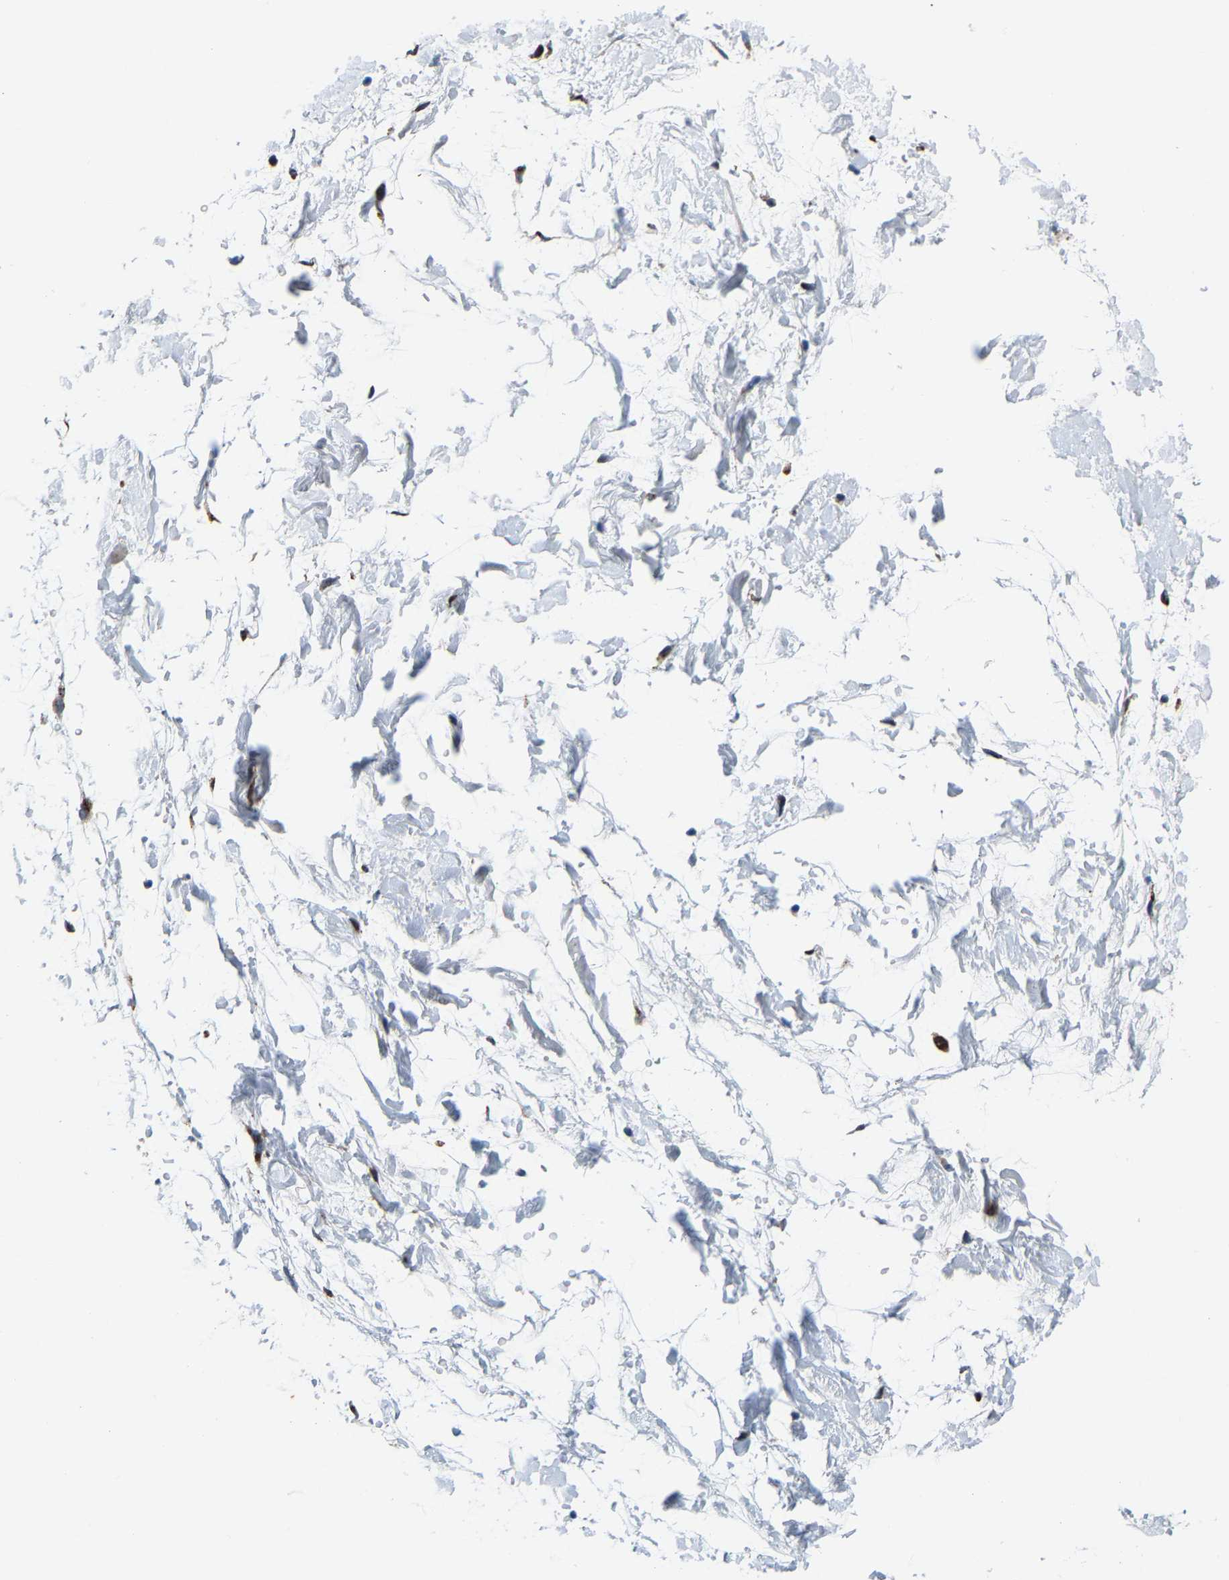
{"staining": {"intensity": "negative", "quantity": "none", "location": "none"}, "tissue": "adipose tissue", "cell_type": "Adipocytes", "image_type": "normal", "snomed": [{"axis": "morphology", "description": "Normal tissue, NOS"}, {"axis": "topography", "description": "Soft tissue"}], "caption": "Immunohistochemical staining of benign adipose tissue demonstrates no significant staining in adipocytes.", "gene": "DPP7", "patient": {"sex": "male", "age": 72}}